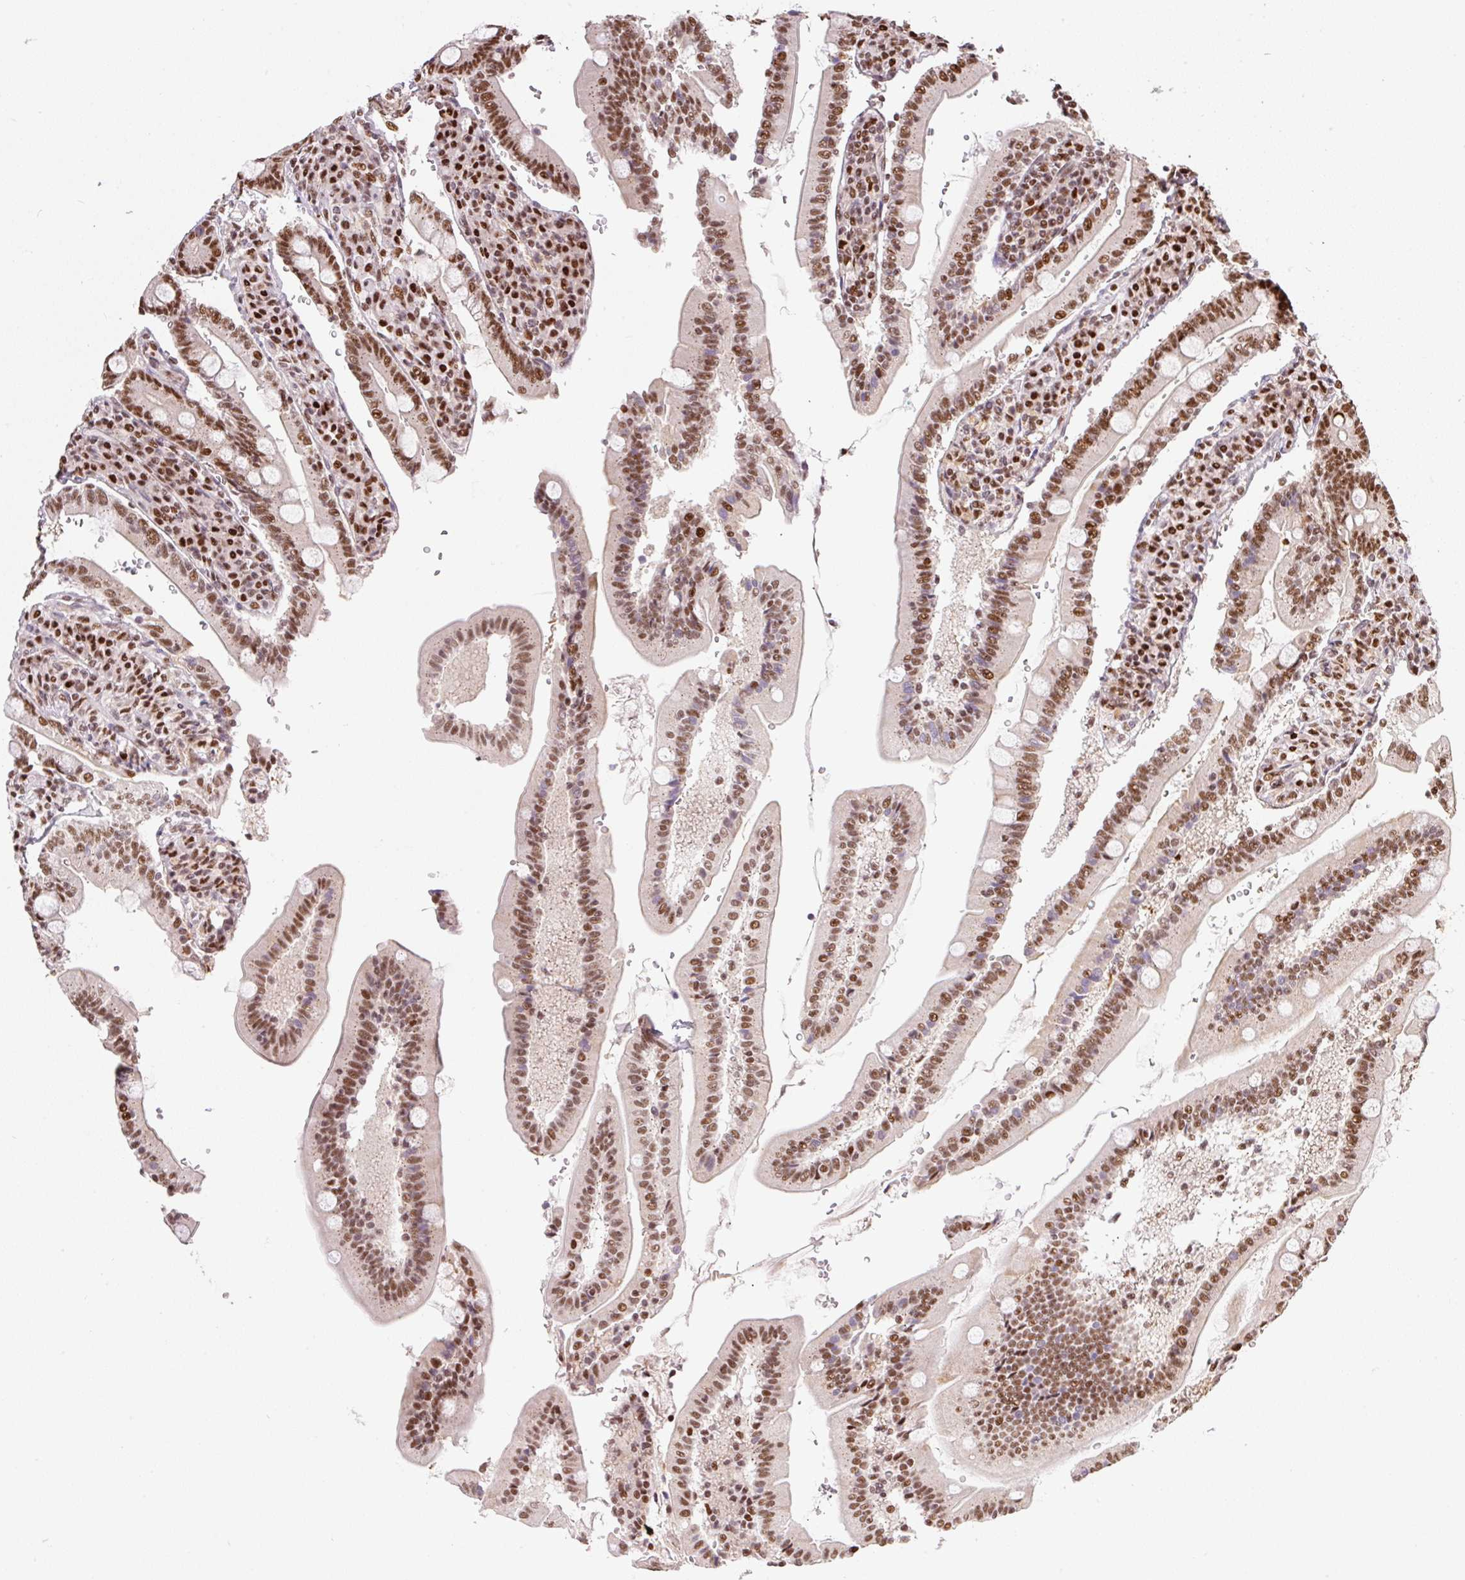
{"staining": {"intensity": "strong", "quantity": ">75%", "location": "nuclear"}, "tissue": "duodenum", "cell_type": "Glandular cells", "image_type": "normal", "snomed": [{"axis": "morphology", "description": "Normal tissue, NOS"}, {"axis": "topography", "description": "Duodenum"}], "caption": "The histopathology image displays a brown stain indicating the presence of a protein in the nuclear of glandular cells in duodenum.", "gene": "GPR139", "patient": {"sex": "female", "age": 67}}